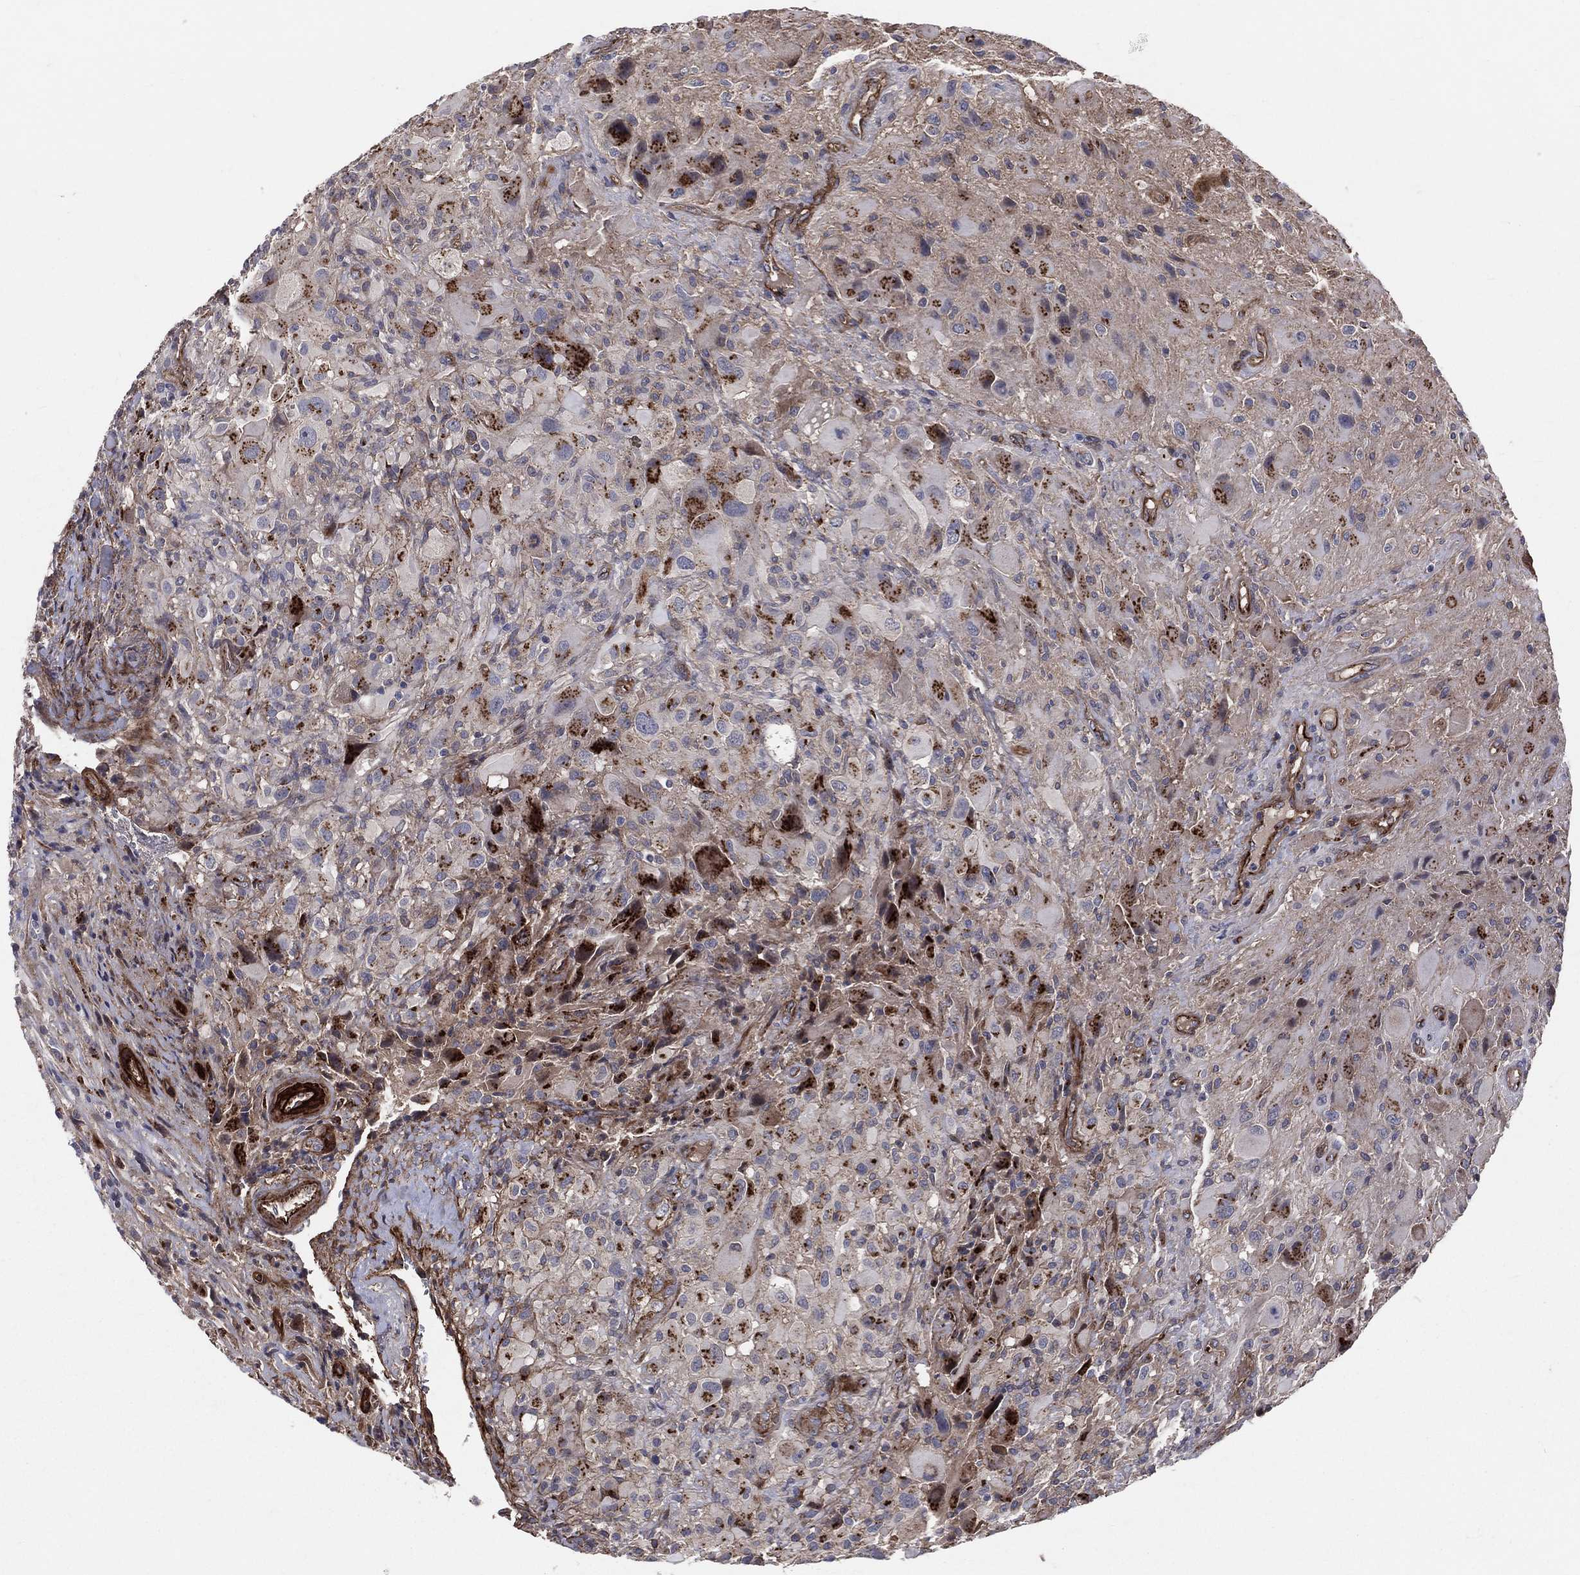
{"staining": {"intensity": "strong", "quantity": "<25%", "location": "cytoplasmic/membranous"}, "tissue": "glioma", "cell_type": "Tumor cells", "image_type": "cancer", "snomed": [{"axis": "morphology", "description": "Glioma, malignant, High grade"}, {"axis": "topography", "description": "Cerebral cortex"}], "caption": "This is an image of immunohistochemistry (IHC) staining of malignant glioma (high-grade), which shows strong staining in the cytoplasmic/membranous of tumor cells.", "gene": "ENTPD1", "patient": {"sex": "male", "age": 35}}